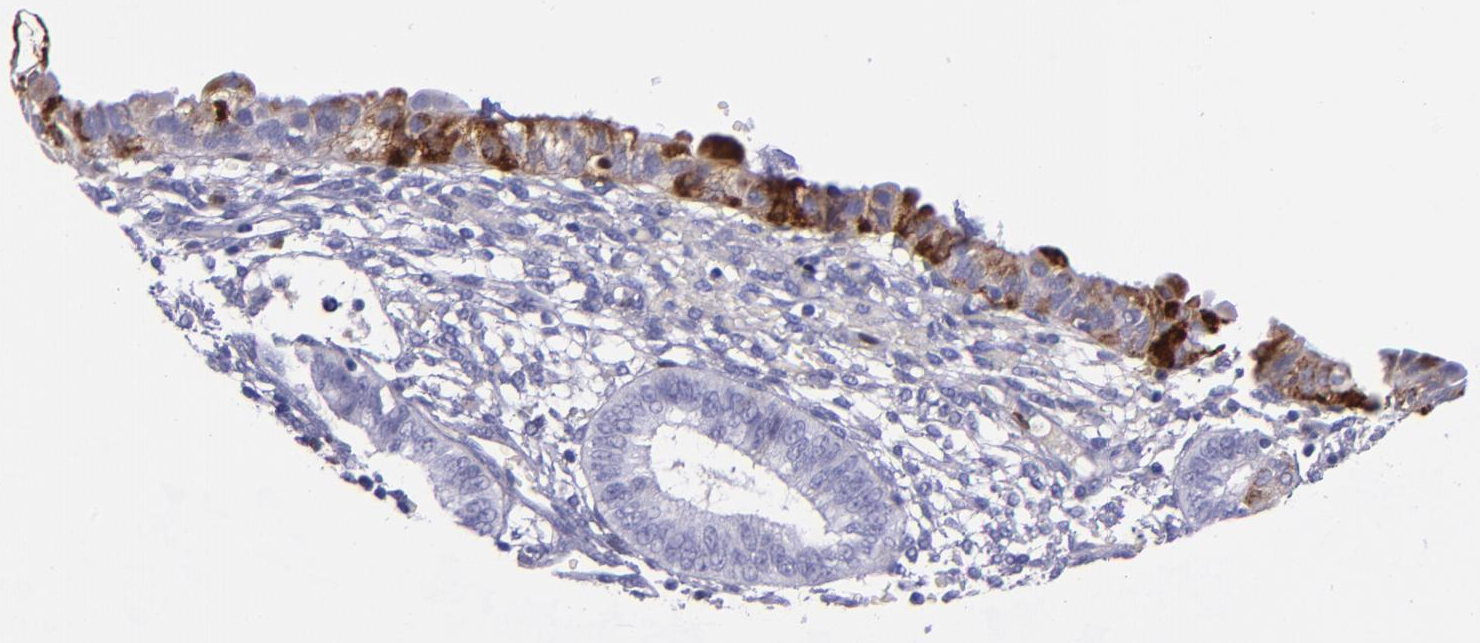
{"staining": {"intensity": "negative", "quantity": "none", "location": "none"}, "tissue": "endometrium", "cell_type": "Cells in endometrial stroma", "image_type": "normal", "snomed": [{"axis": "morphology", "description": "Normal tissue, NOS"}, {"axis": "topography", "description": "Endometrium"}], "caption": "DAB (3,3'-diaminobenzidine) immunohistochemical staining of benign endometrium shows no significant expression in cells in endometrial stroma. (IHC, brightfield microscopy, high magnification).", "gene": "SLPI", "patient": {"sex": "female", "age": 61}}